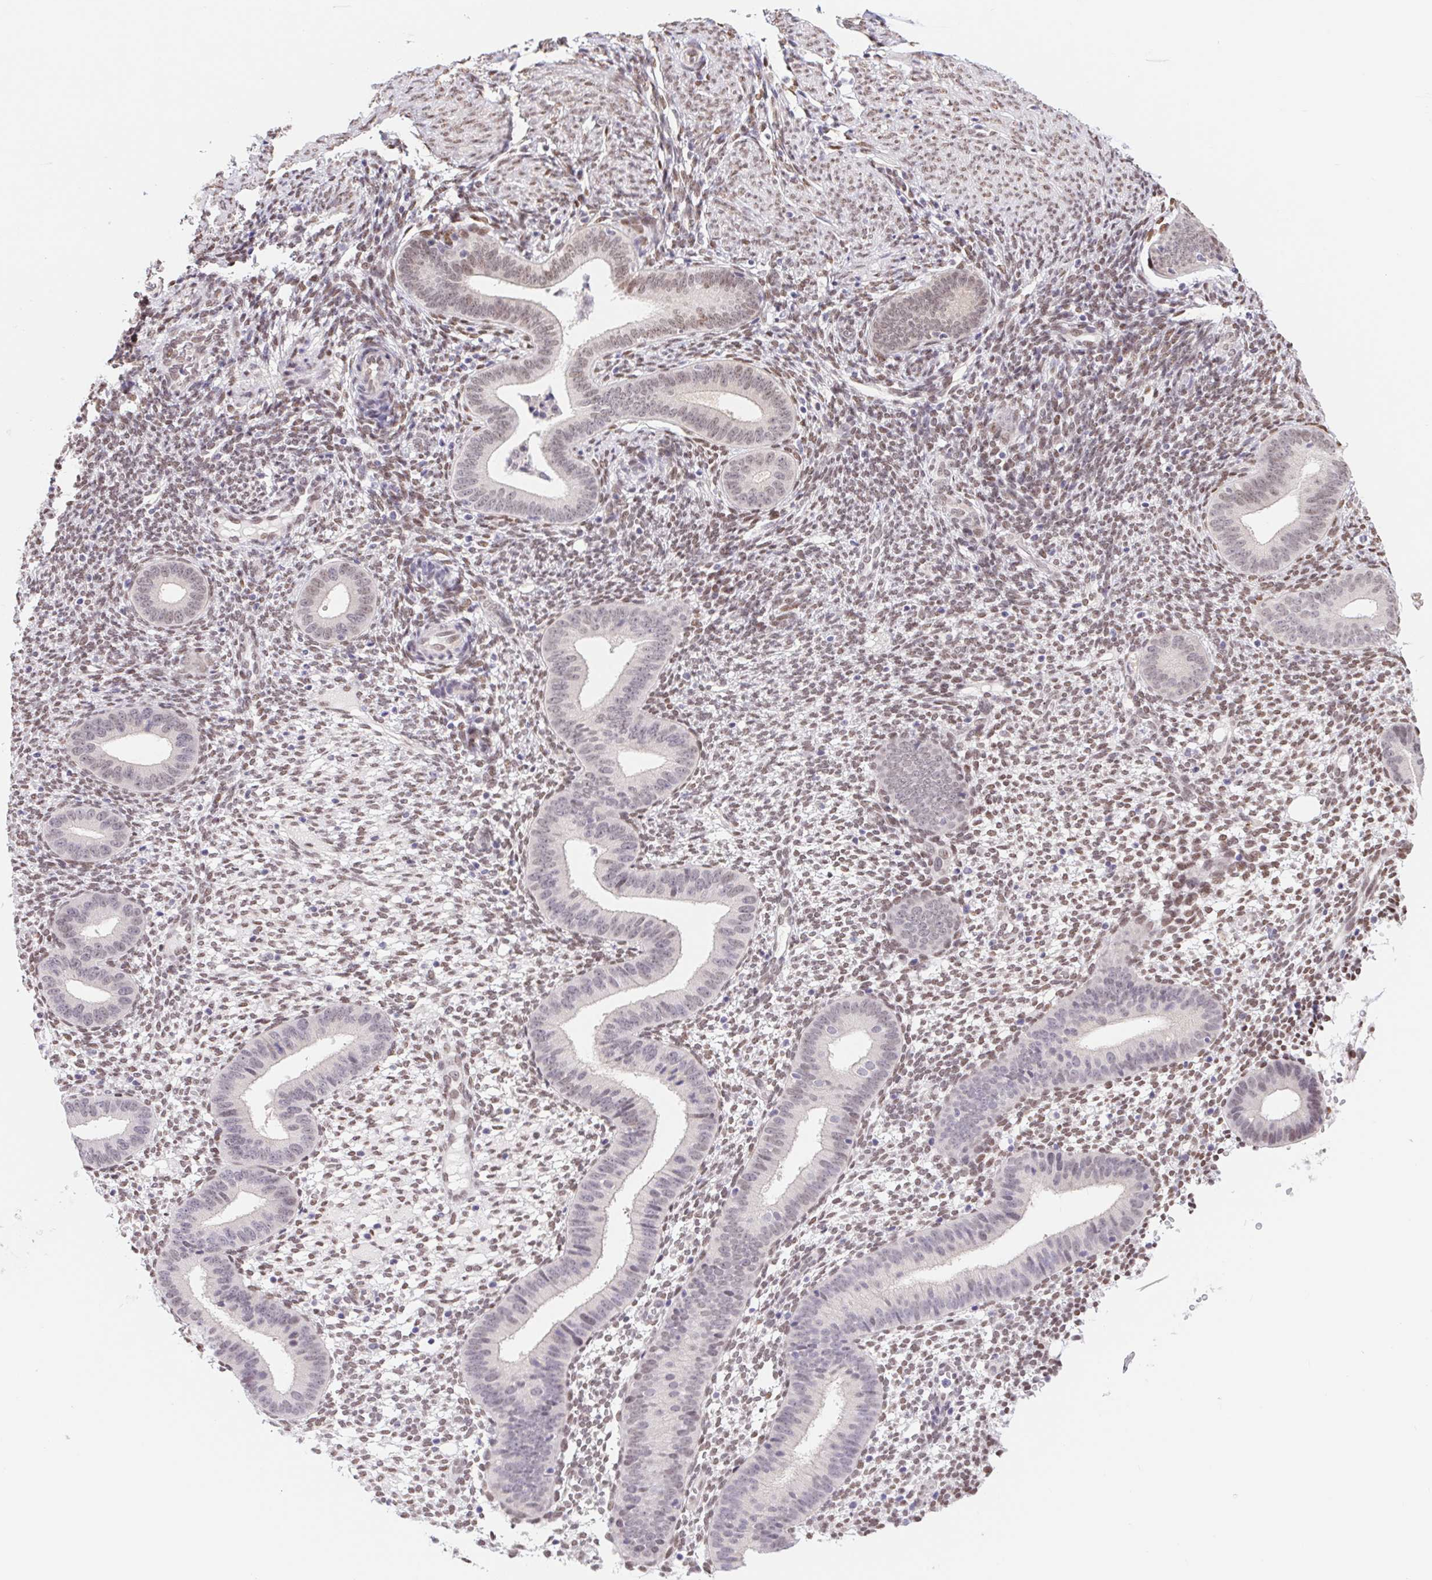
{"staining": {"intensity": "weak", "quantity": ">75%", "location": "nuclear"}, "tissue": "endometrium", "cell_type": "Cells in endometrial stroma", "image_type": "normal", "snomed": [{"axis": "morphology", "description": "Normal tissue, NOS"}, {"axis": "topography", "description": "Endometrium"}], "caption": "Immunohistochemical staining of benign endometrium shows weak nuclear protein expression in approximately >75% of cells in endometrial stroma. The staining was performed using DAB (3,3'-diaminobenzidine), with brown indicating positive protein expression. Nuclei are stained blue with hematoxylin.", "gene": "CAND1", "patient": {"sex": "female", "age": 40}}